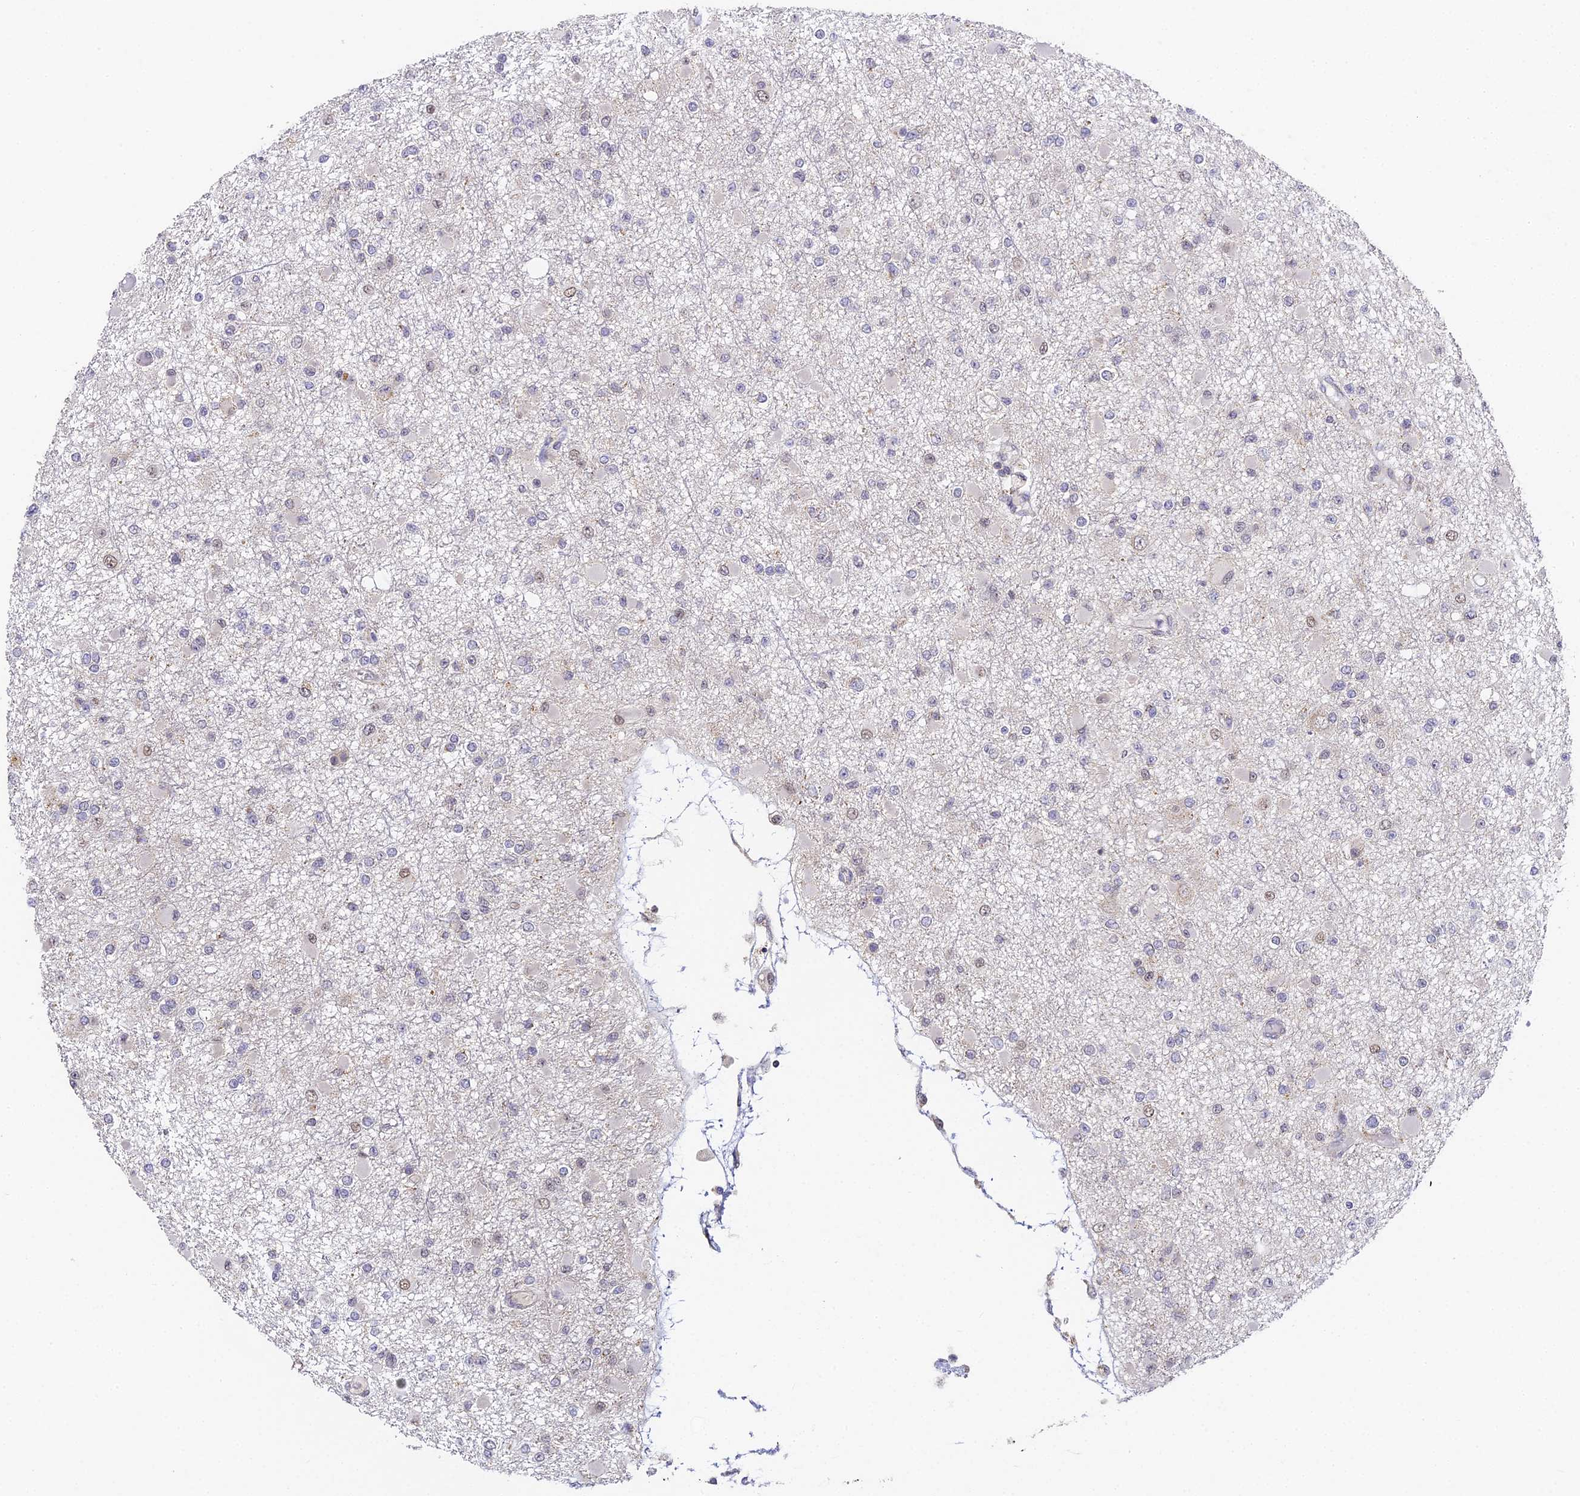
{"staining": {"intensity": "weak", "quantity": "<25%", "location": "nuclear"}, "tissue": "glioma", "cell_type": "Tumor cells", "image_type": "cancer", "snomed": [{"axis": "morphology", "description": "Glioma, malignant, Low grade"}, {"axis": "topography", "description": "Brain"}], "caption": "Immunohistochemistry photomicrograph of neoplastic tissue: human malignant low-grade glioma stained with DAB (3,3'-diaminobenzidine) demonstrates no significant protein expression in tumor cells. The staining is performed using DAB (3,3'-diaminobenzidine) brown chromogen with nuclei counter-stained in using hematoxylin.", "gene": "DNAAF10", "patient": {"sex": "female", "age": 22}}